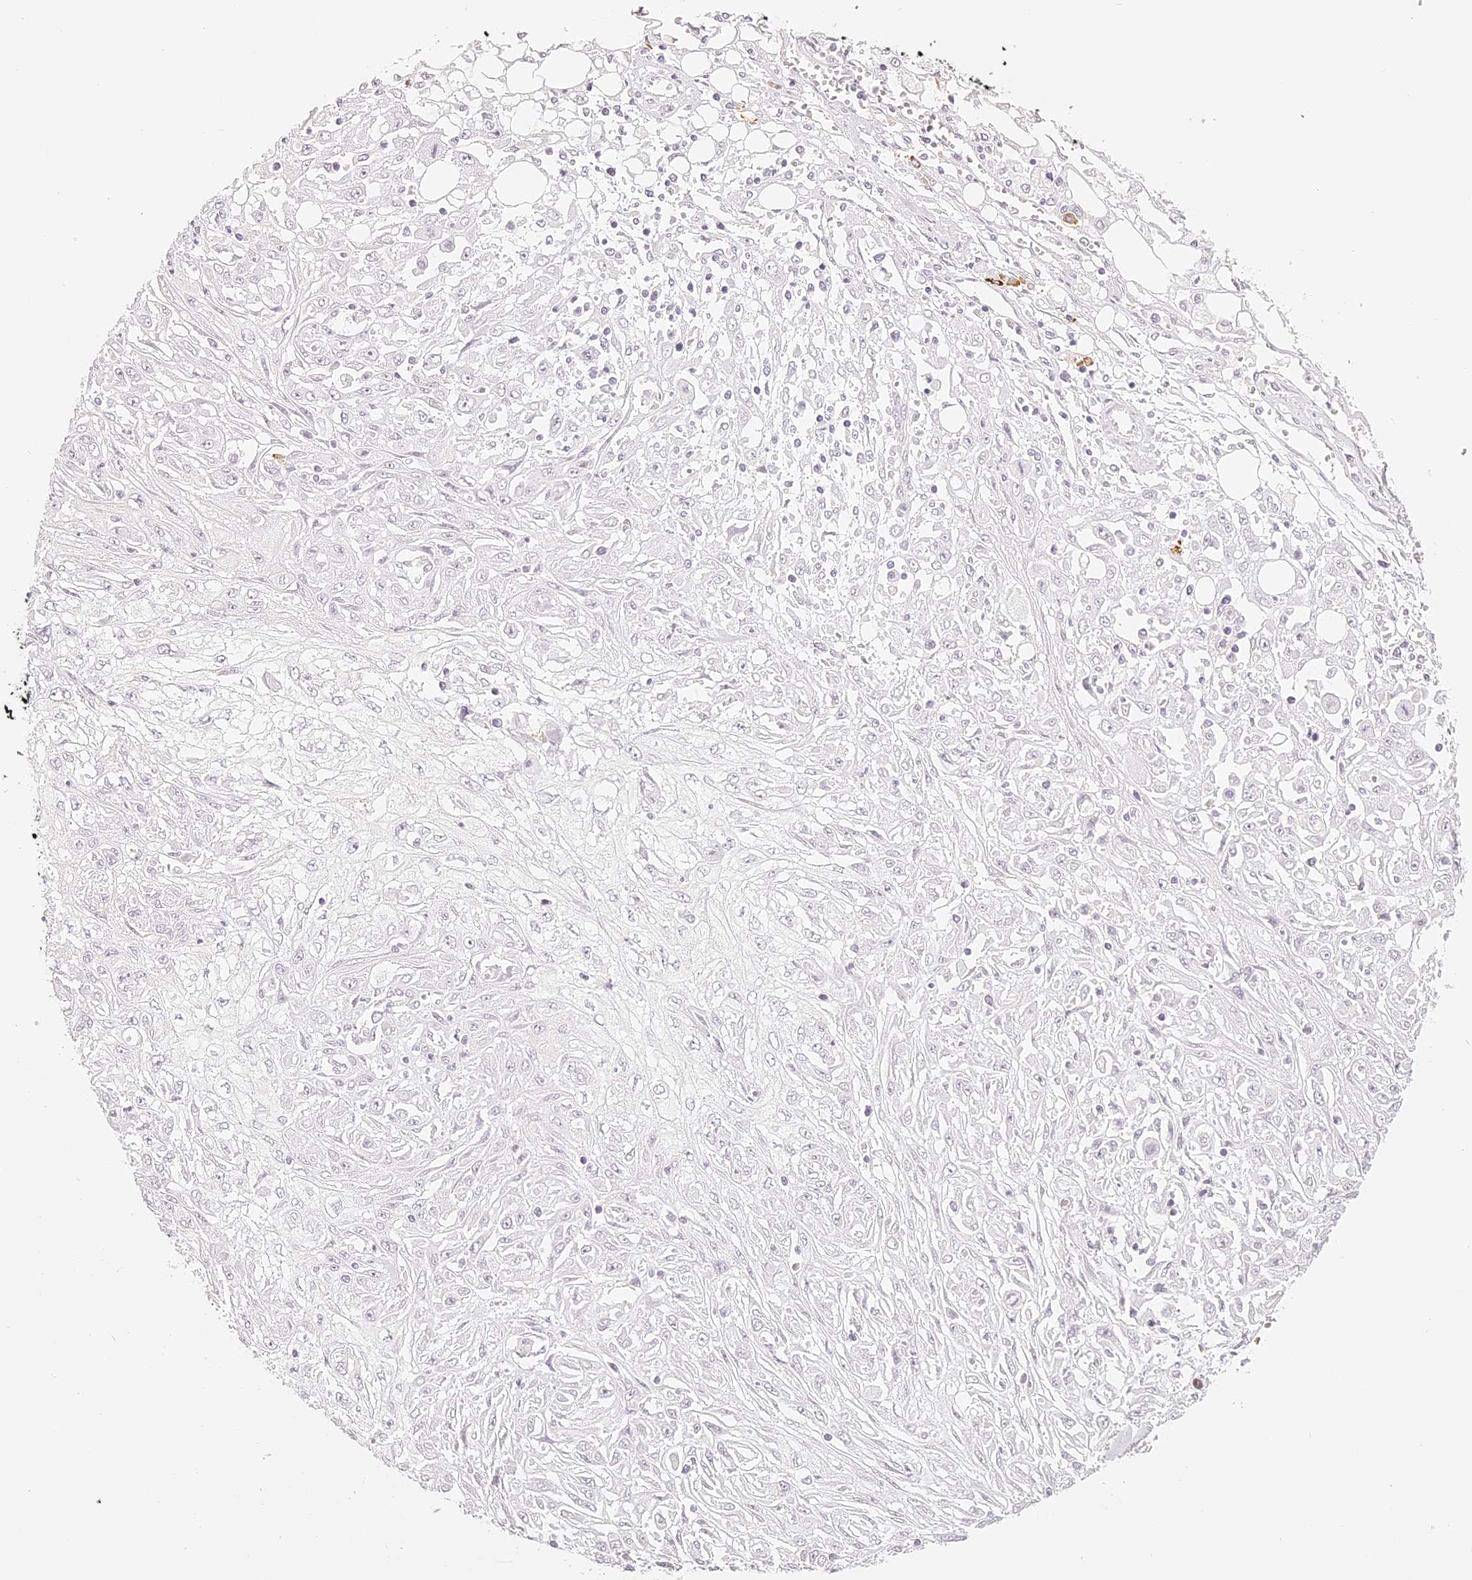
{"staining": {"intensity": "negative", "quantity": "none", "location": "none"}, "tissue": "skin cancer", "cell_type": "Tumor cells", "image_type": "cancer", "snomed": [{"axis": "morphology", "description": "Squamous cell carcinoma, NOS"}, {"axis": "morphology", "description": "Squamous cell carcinoma, metastatic, NOS"}, {"axis": "topography", "description": "Skin"}, {"axis": "topography", "description": "Lymph node"}], "caption": "DAB (3,3'-diaminobenzidine) immunohistochemical staining of human skin cancer shows no significant positivity in tumor cells. The staining was performed using DAB (3,3'-diaminobenzidine) to visualize the protein expression in brown, while the nuclei were stained in blue with hematoxylin (Magnification: 20x).", "gene": "TRIM45", "patient": {"sex": "male", "age": 75}}